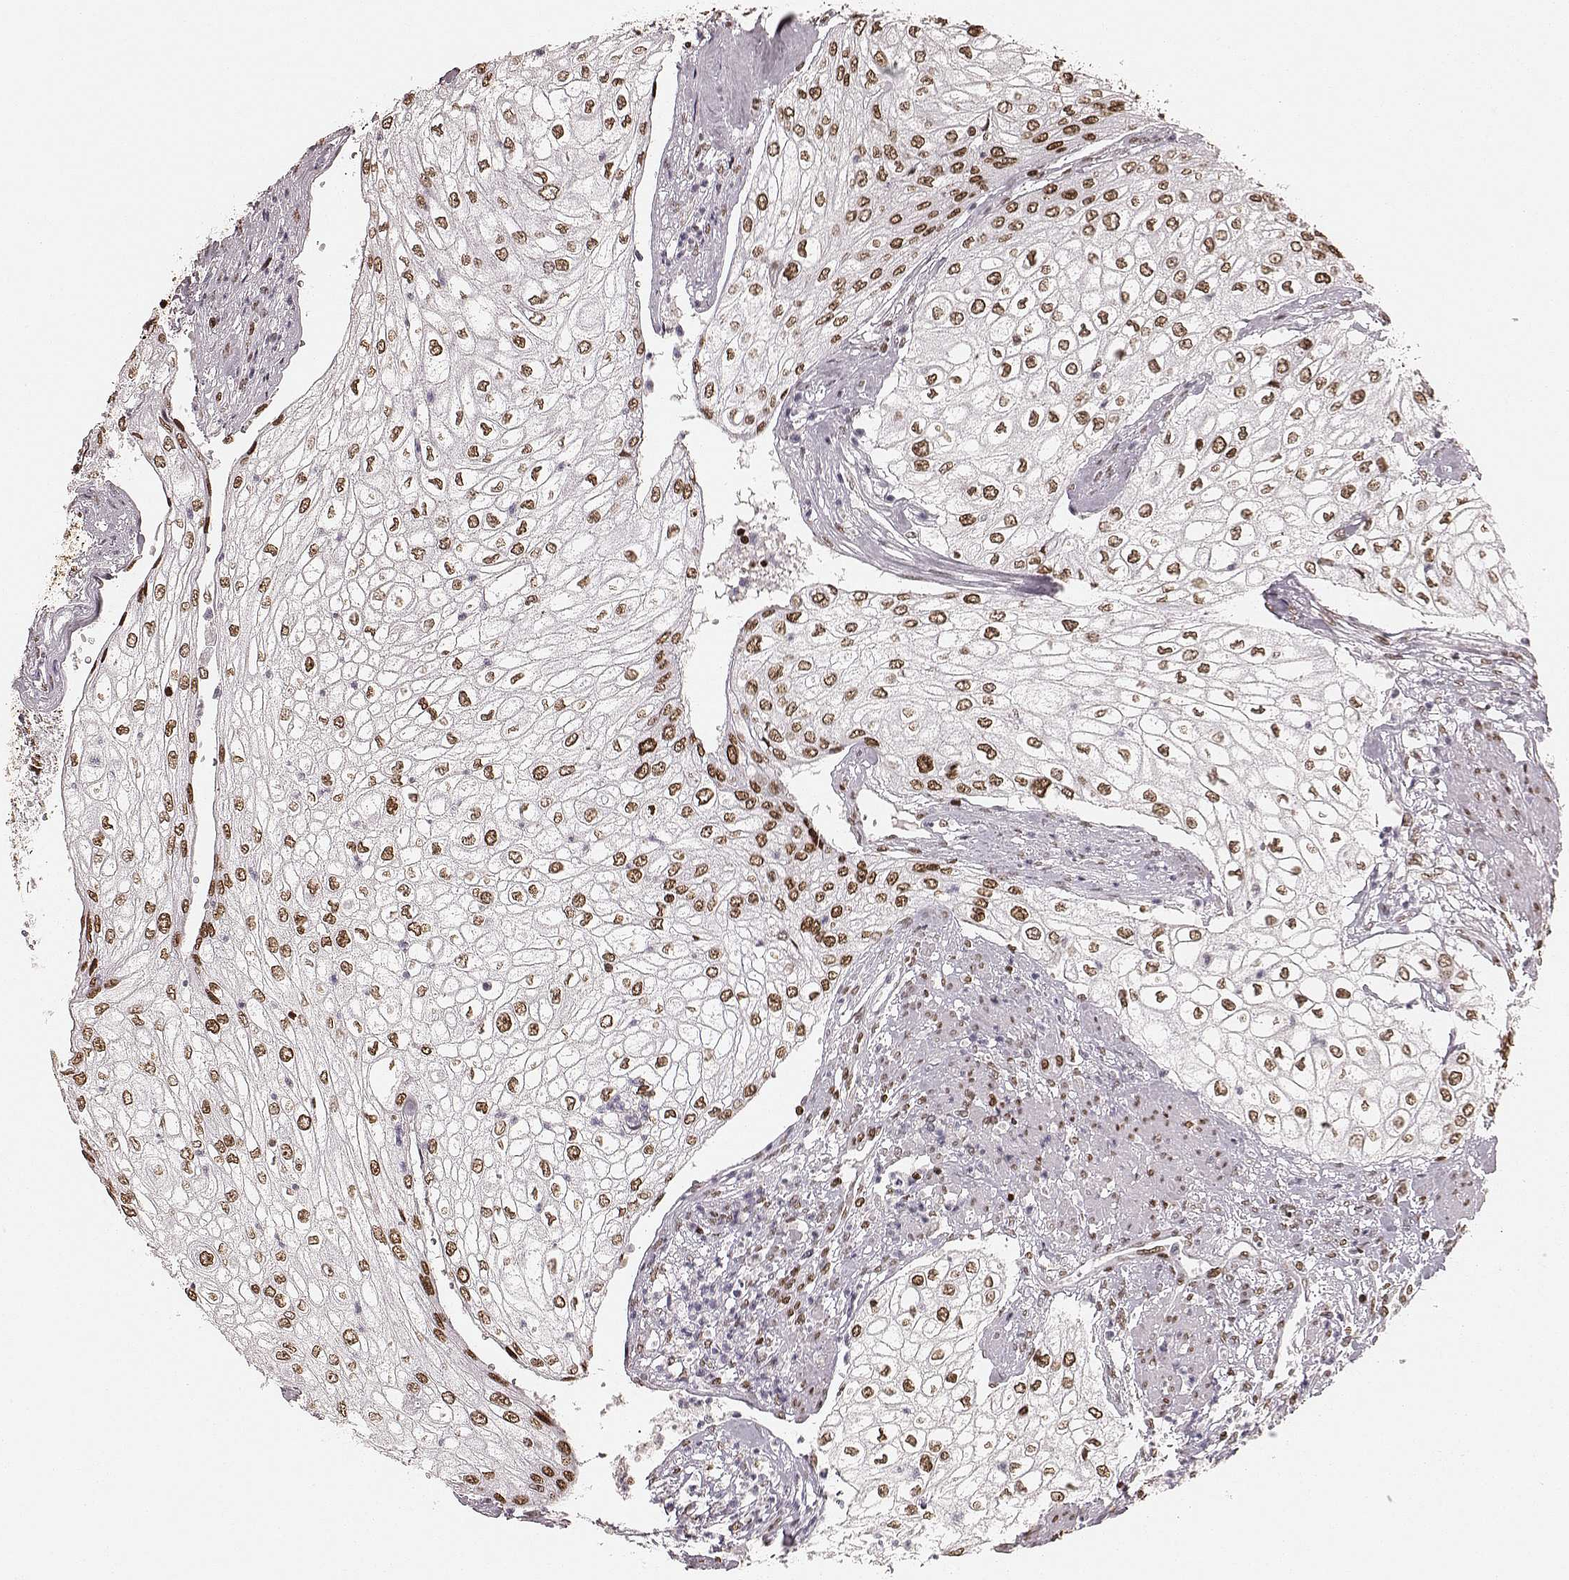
{"staining": {"intensity": "moderate", "quantity": ">75%", "location": "nuclear"}, "tissue": "urothelial cancer", "cell_type": "Tumor cells", "image_type": "cancer", "snomed": [{"axis": "morphology", "description": "Urothelial carcinoma, High grade"}, {"axis": "topography", "description": "Urinary bladder"}], "caption": "Urothelial cancer stained with a brown dye demonstrates moderate nuclear positive positivity in about >75% of tumor cells.", "gene": "PARP1", "patient": {"sex": "male", "age": 62}}